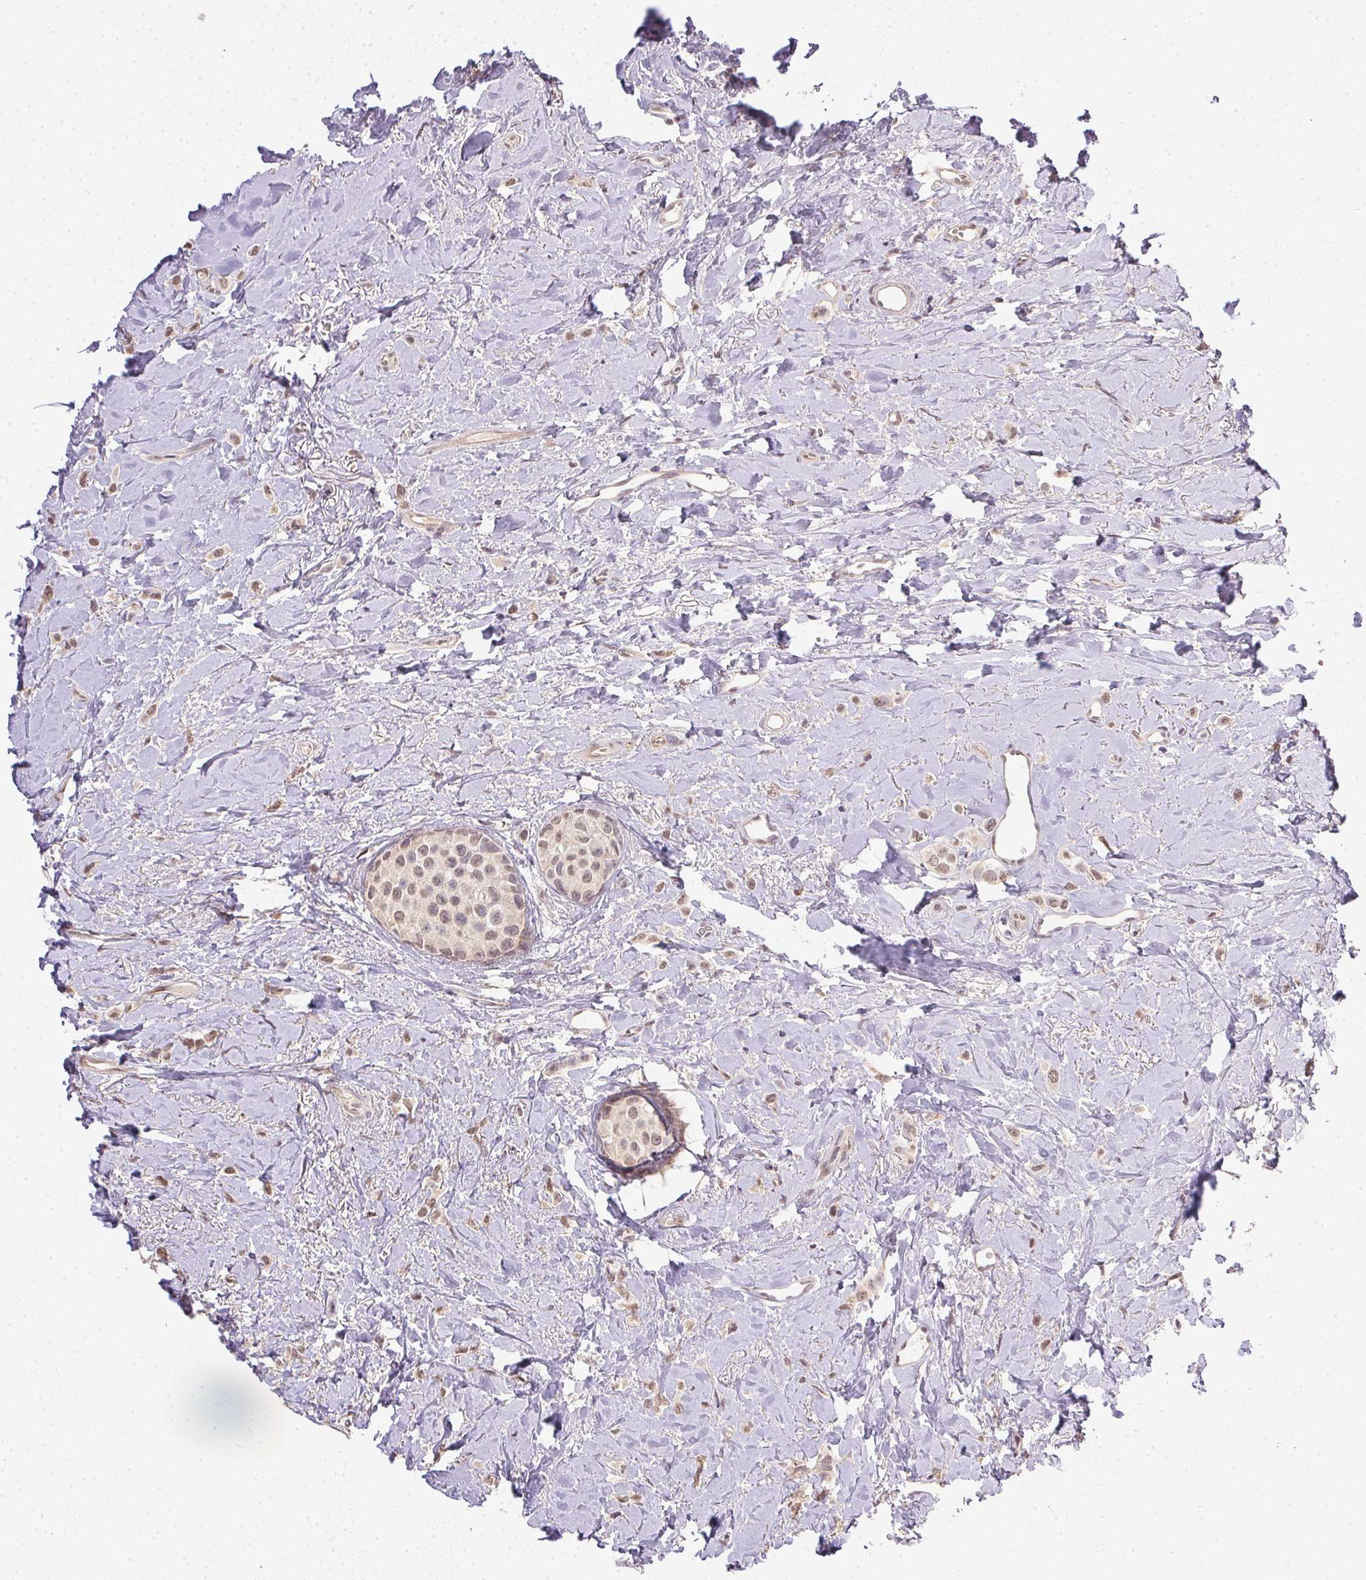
{"staining": {"intensity": "weak", "quantity": "25%-75%", "location": "nuclear"}, "tissue": "breast cancer", "cell_type": "Tumor cells", "image_type": "cancer", "snomed": [{"axis": "morphology", "description": "Lobular carcinoma"}, {"axis": "topography", "description": "Breast"}], "caption": "DAB immunohistochemical staining of breast cancer (lobular carcinoma) exhibits weak nuclear protein expression in about 25%-75% of tumor cells.", "gene": "PPP4R4", "patient": {"sex": "female", "age": 66}}